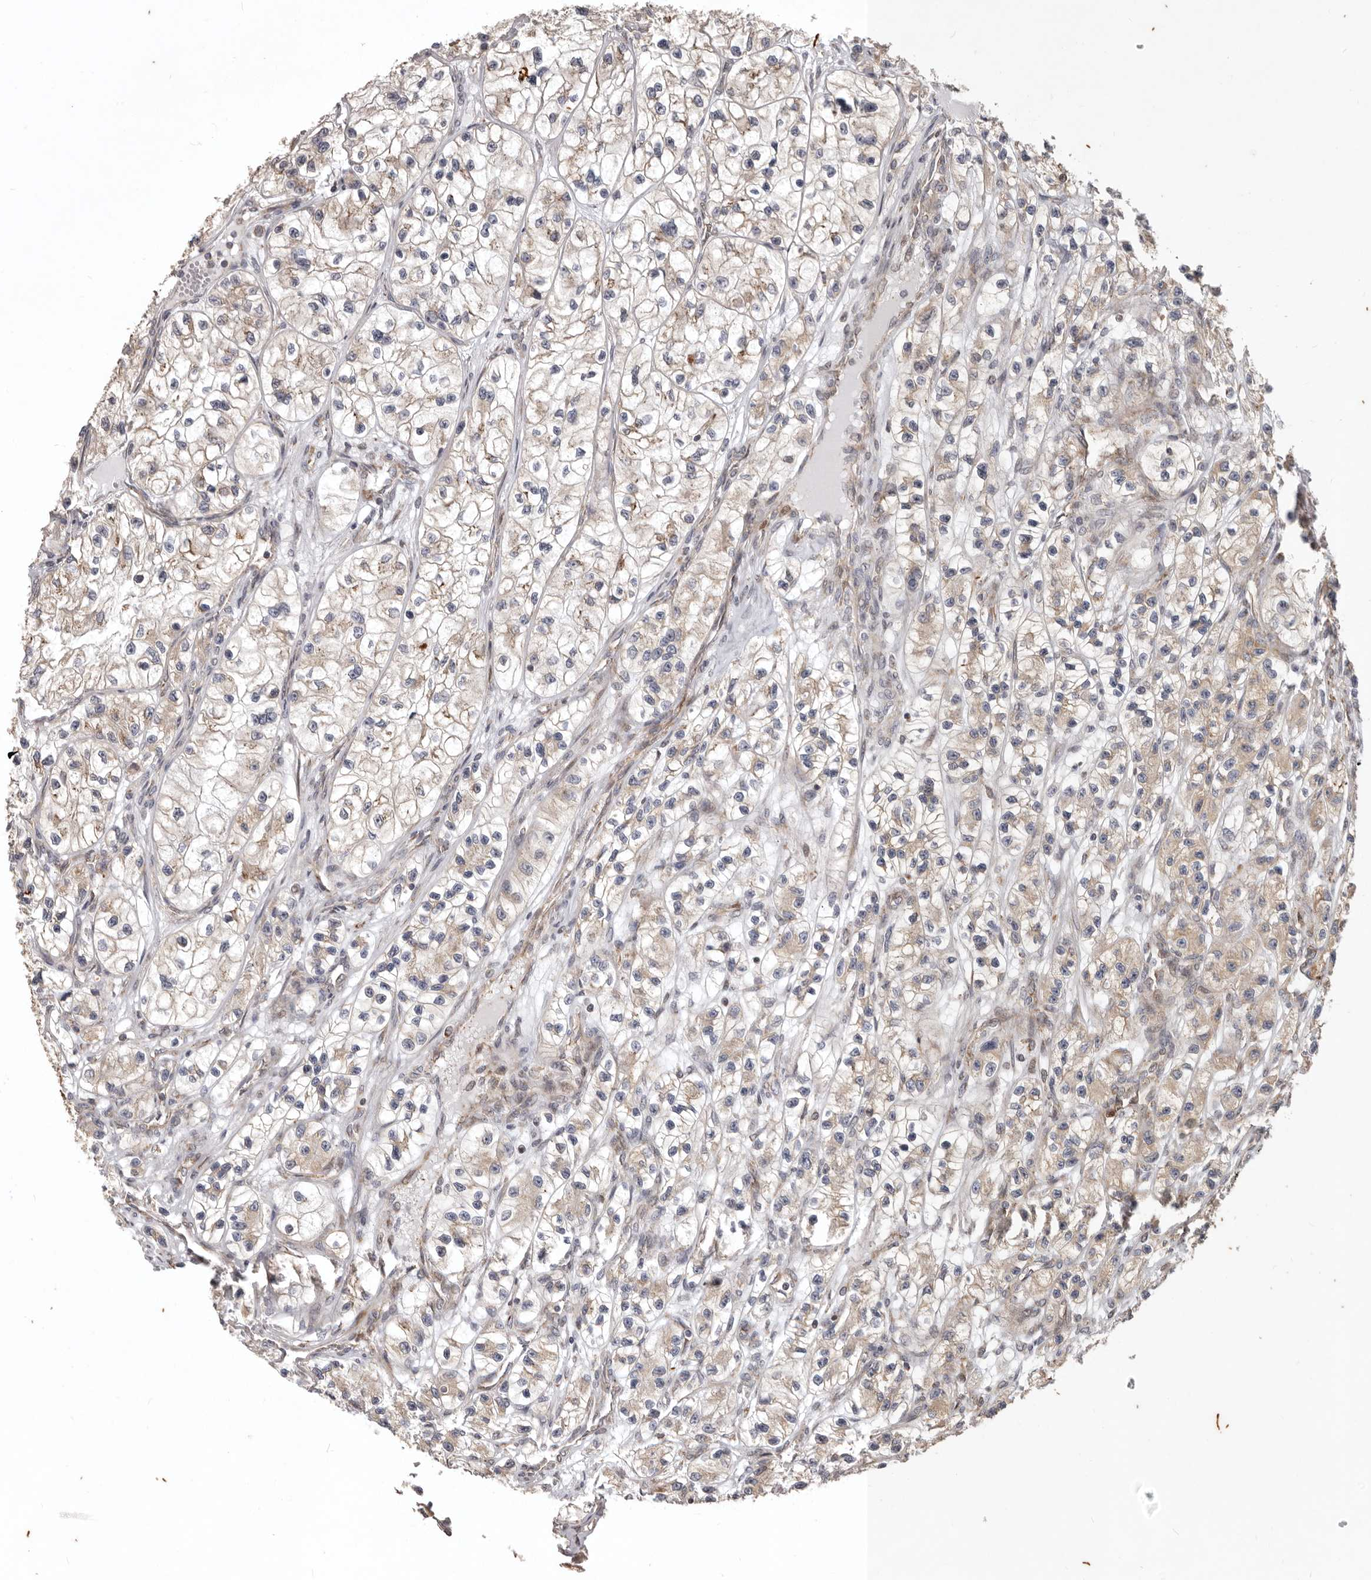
{"staining": {"intensity": "moderate", "quantity": "25%-75%", "location": "cytoplasmic/membranous"}, "tissue": "renal cancer", "cell_type": "Tumor cells", "image_type": "cancer", "snomed": [{"axis": "morphology", "description": "Adenocarcinoma, NOS"}, {"axis": "topography", "description": "Kidney"}], "caption": "Tumor cells display medium levels of moderate cytoplasmic/membranous expression in about 25%-75% of cells in renal cancer (adenocarcinoma).", "gene": "MRPS10", "patient": {"sex": "female", "age": 57}}